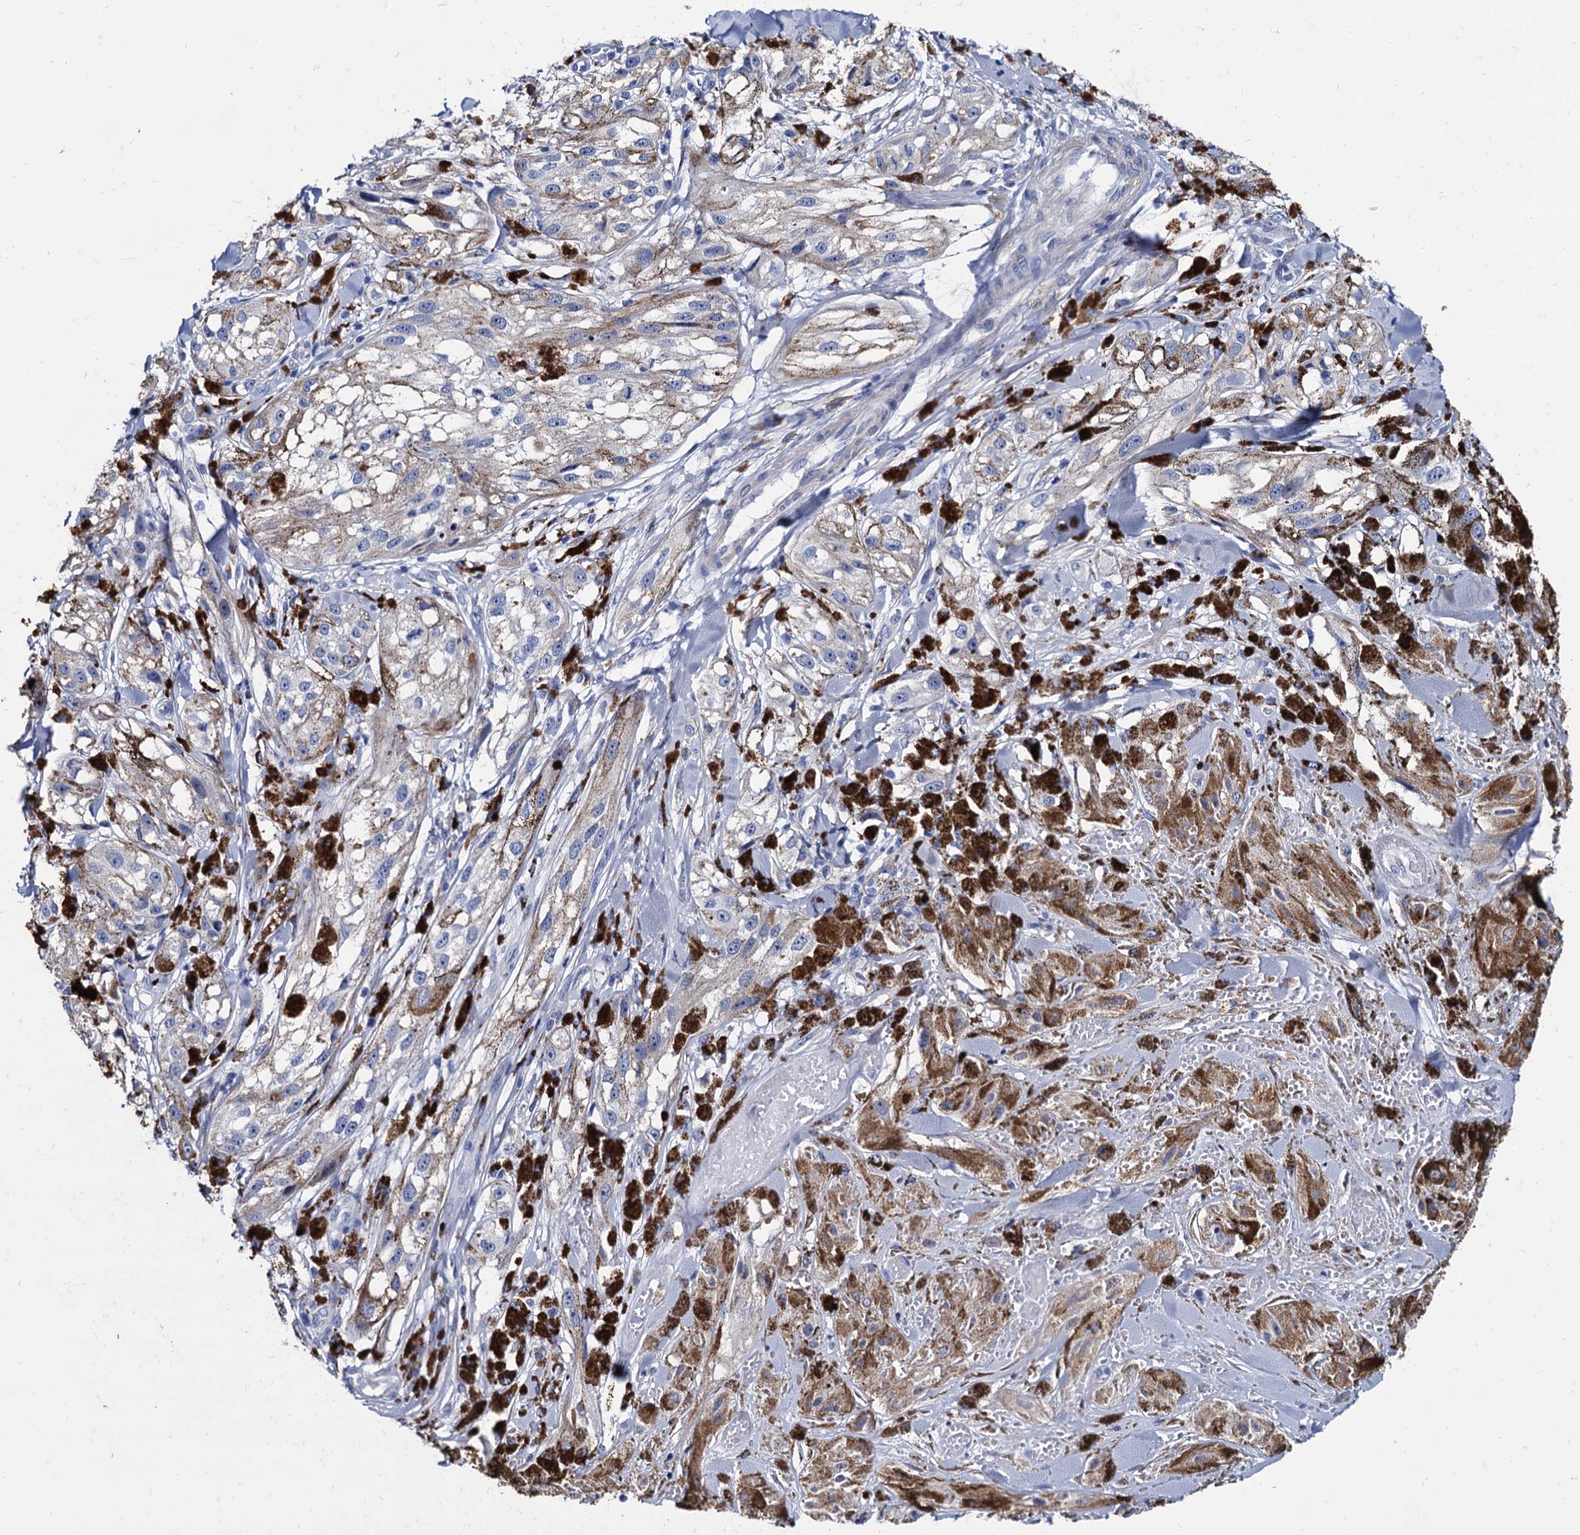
{"staining": {"intensity": "negative", "quantity": "none", "location": "none"}, "tissue": "melanoma", "cell_type": "Tumor cells", "image_type": "cancer", "snomed": [{"axis": "morphology", "description": "Malignant melanoma, NOS"}, {"axis": "topography", "description": "Skin"}], "caption": "Immunohistochemistry photomicrograph of neoplastic tissue: human melanoma stained with DAB (3,3'-diaminobenzidine) reveals no significant protein positivity in tumor cells.", "gene": "FOXR2", "patient": {"sex": "male", "age": 88}}